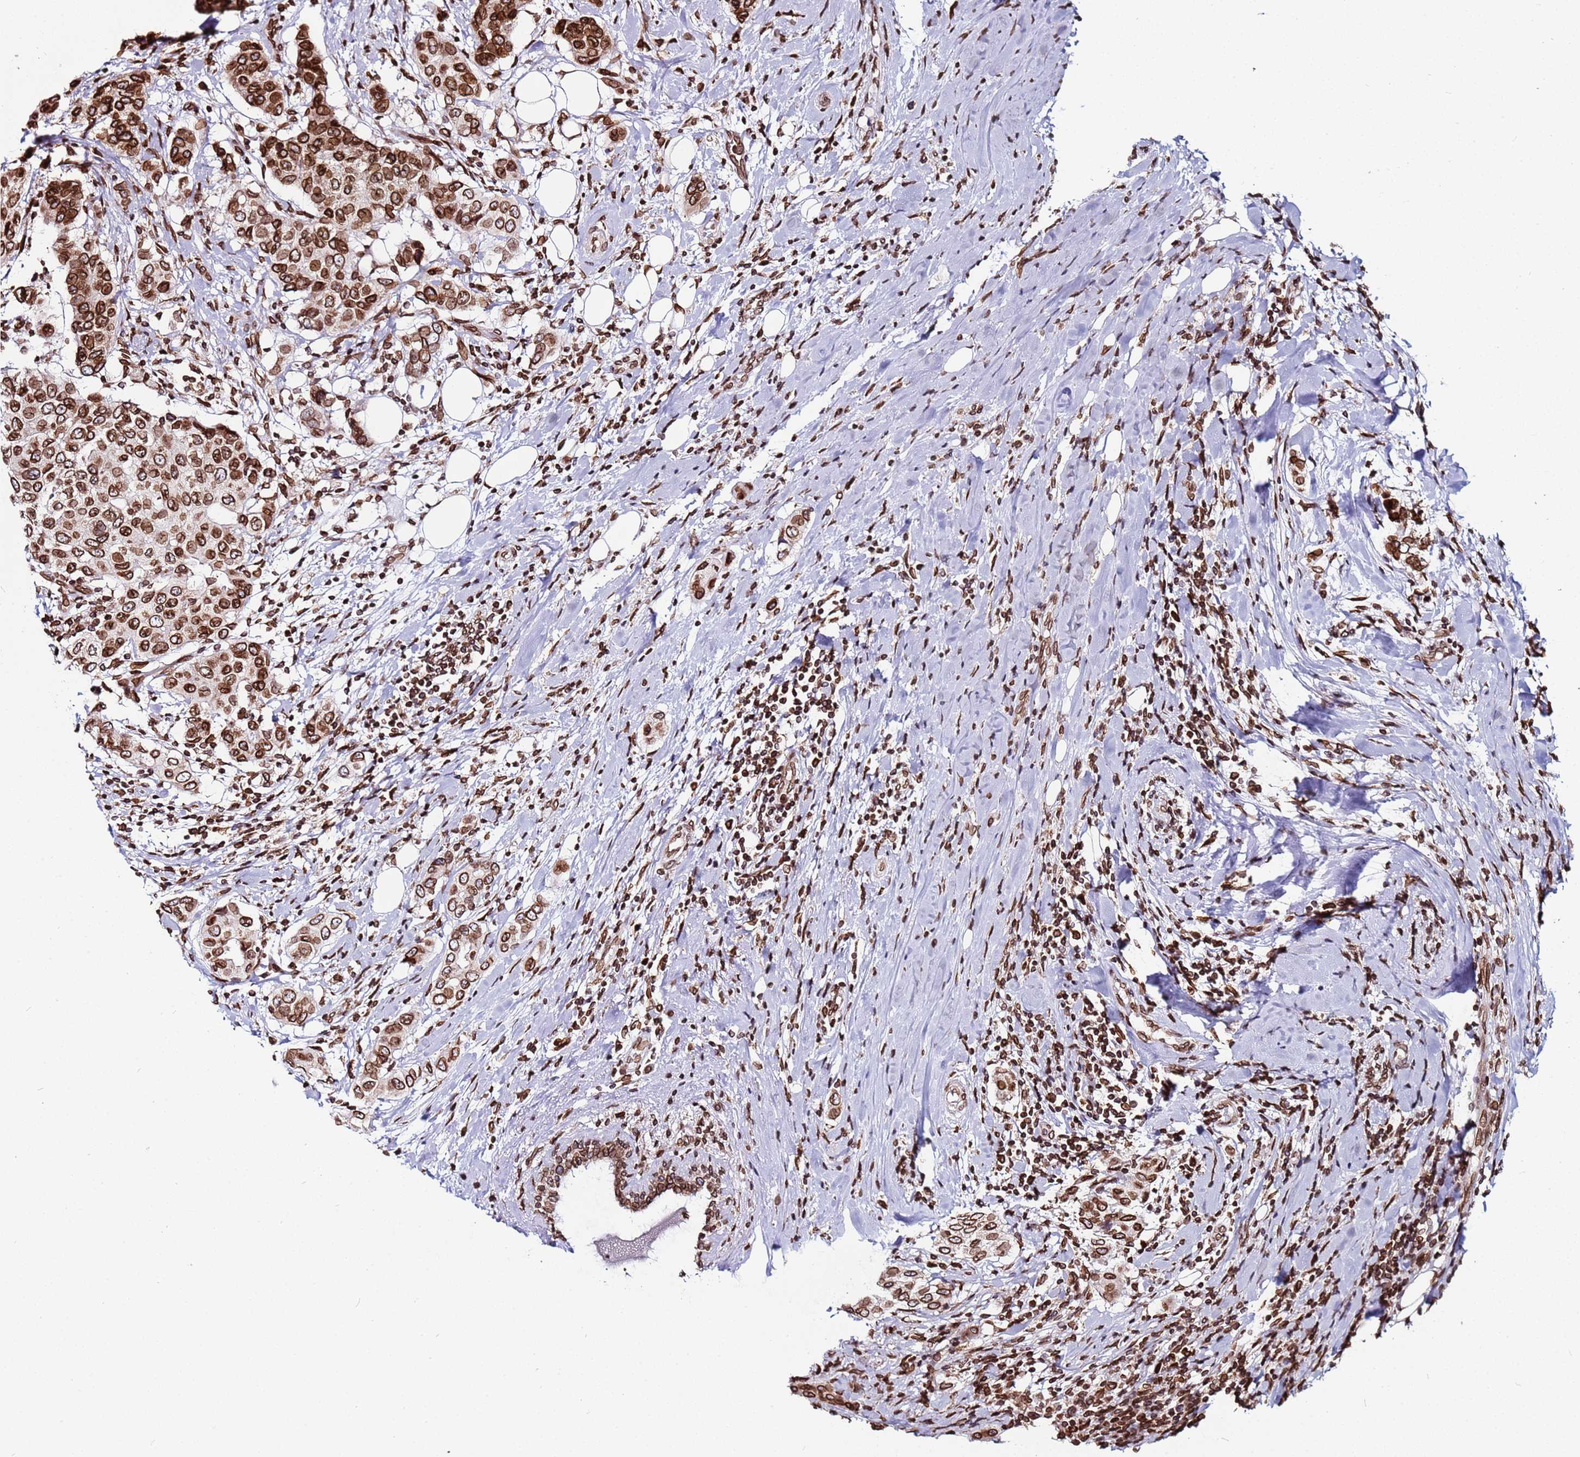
{"staining": {"intensity": "strong", "quantity": ">75%", "location": "cytoplasmic/membranous,nuclear"}, "tissue": "breast cancer", "cell_type": "Tumor cells", "image_type": "cancer", "snomed": [{"axis": "morphology", "description": "Lobular carcinoma"}, {"axis": "topography", "description": "Breast"}], "caption": "Breast cancer stained with DAB (3,3'-diaminobenzidine) immunohistochemistry demonstrates high levels of strong cytoplasmic/membranous and nuclear positivity in approximately >75% of tumor cells.", "gene": "TOR1AIP1", "patient": {"sex": "female", "age": 51}}